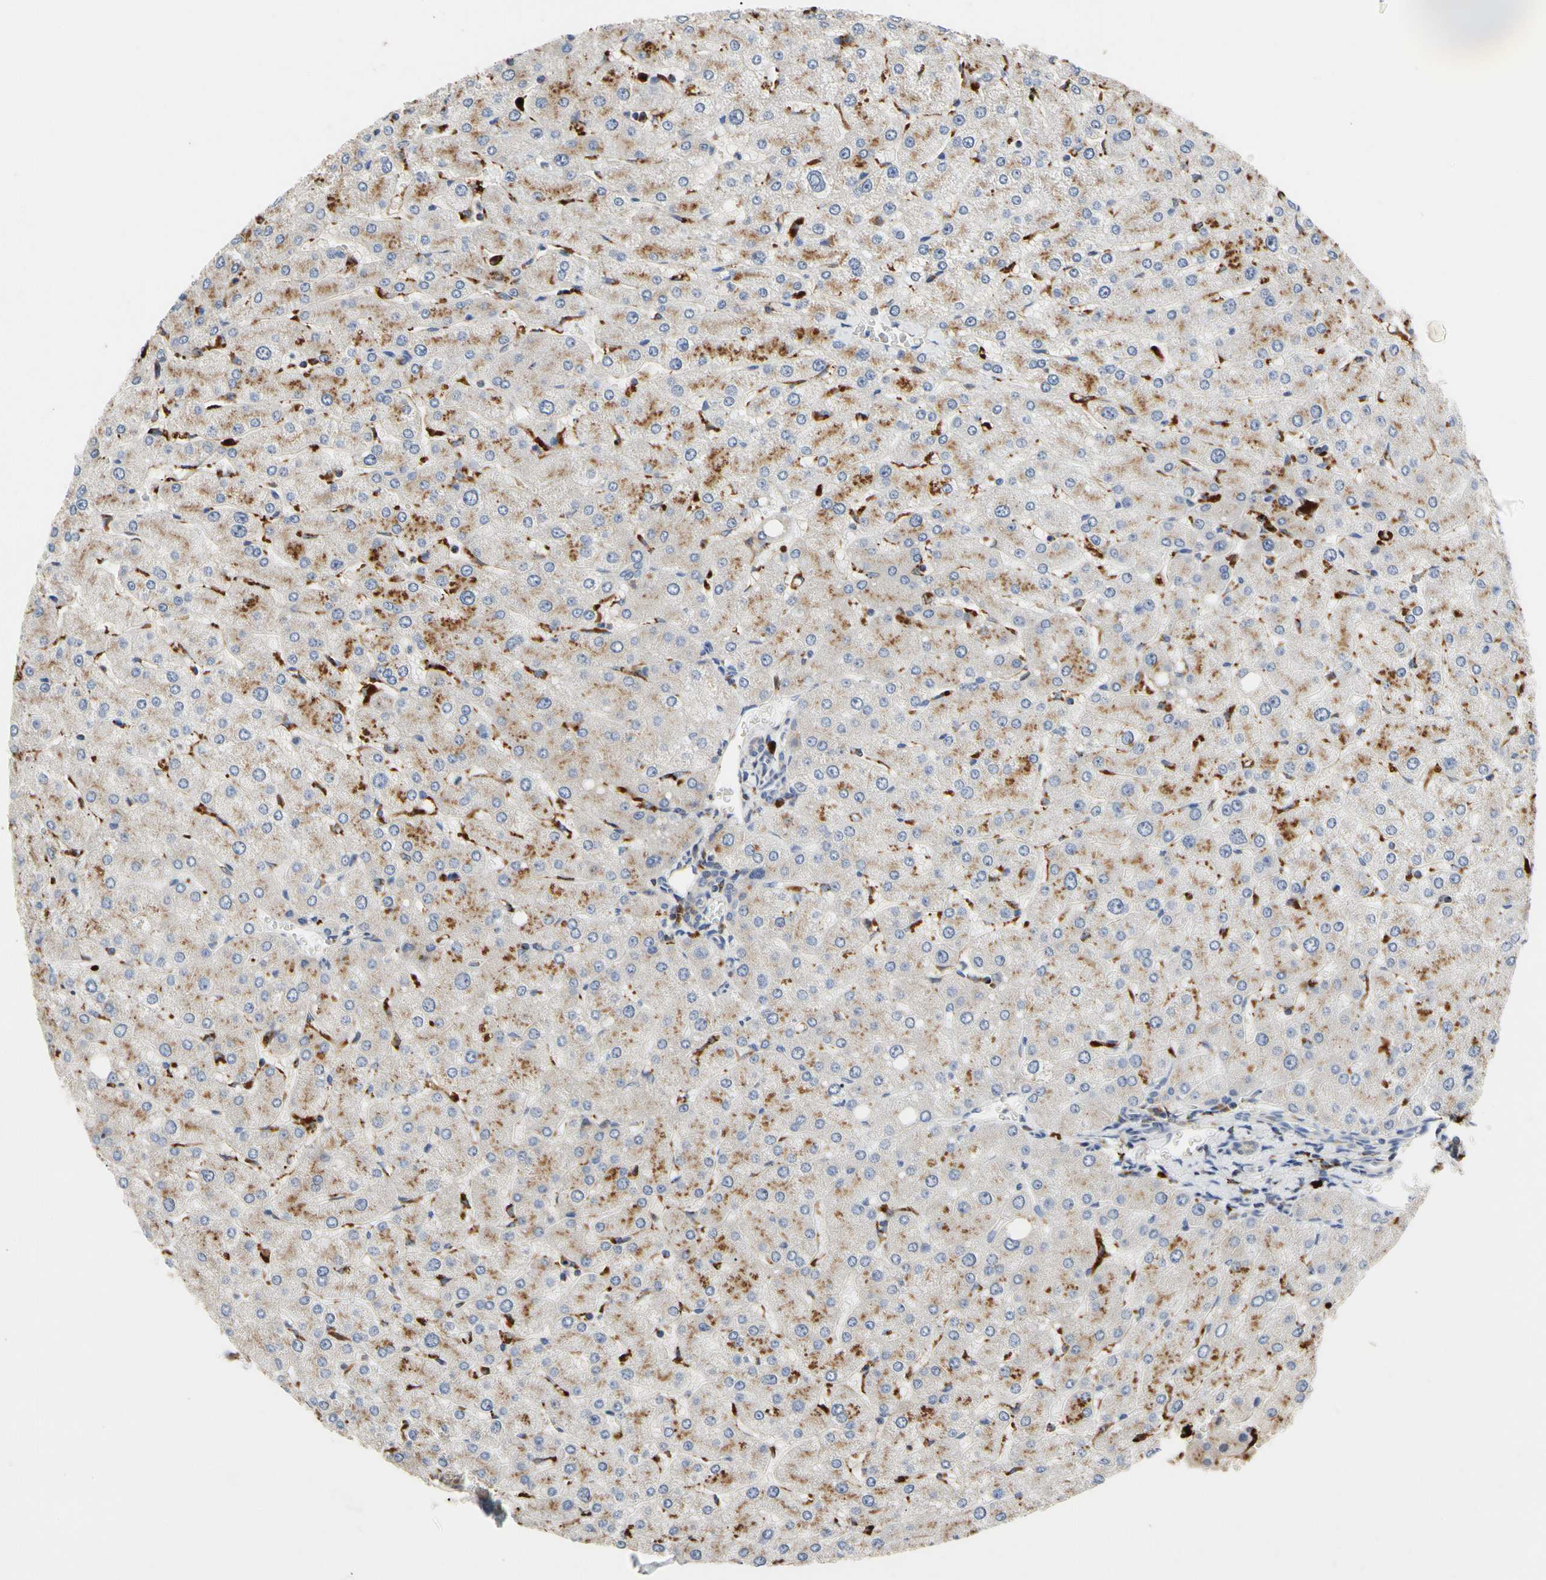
{"staining": {"intensity": "weak", "quantity": "<25%", "location": "cytoplasmic/membranous"}, "tissue": "liver", "cell_type": "Cholangiocytes", "image_type": "normal", "snomed": [{"axis": "morphology", "description": "Normal tissue, NOS"}, {"axis": "topography", "description": "Liver"}], "caption": "Cholangiocytes show no significant protein positivity in normal liver.", "gene": "ADA2", "patient": {"sex": "male", "age": 55}}